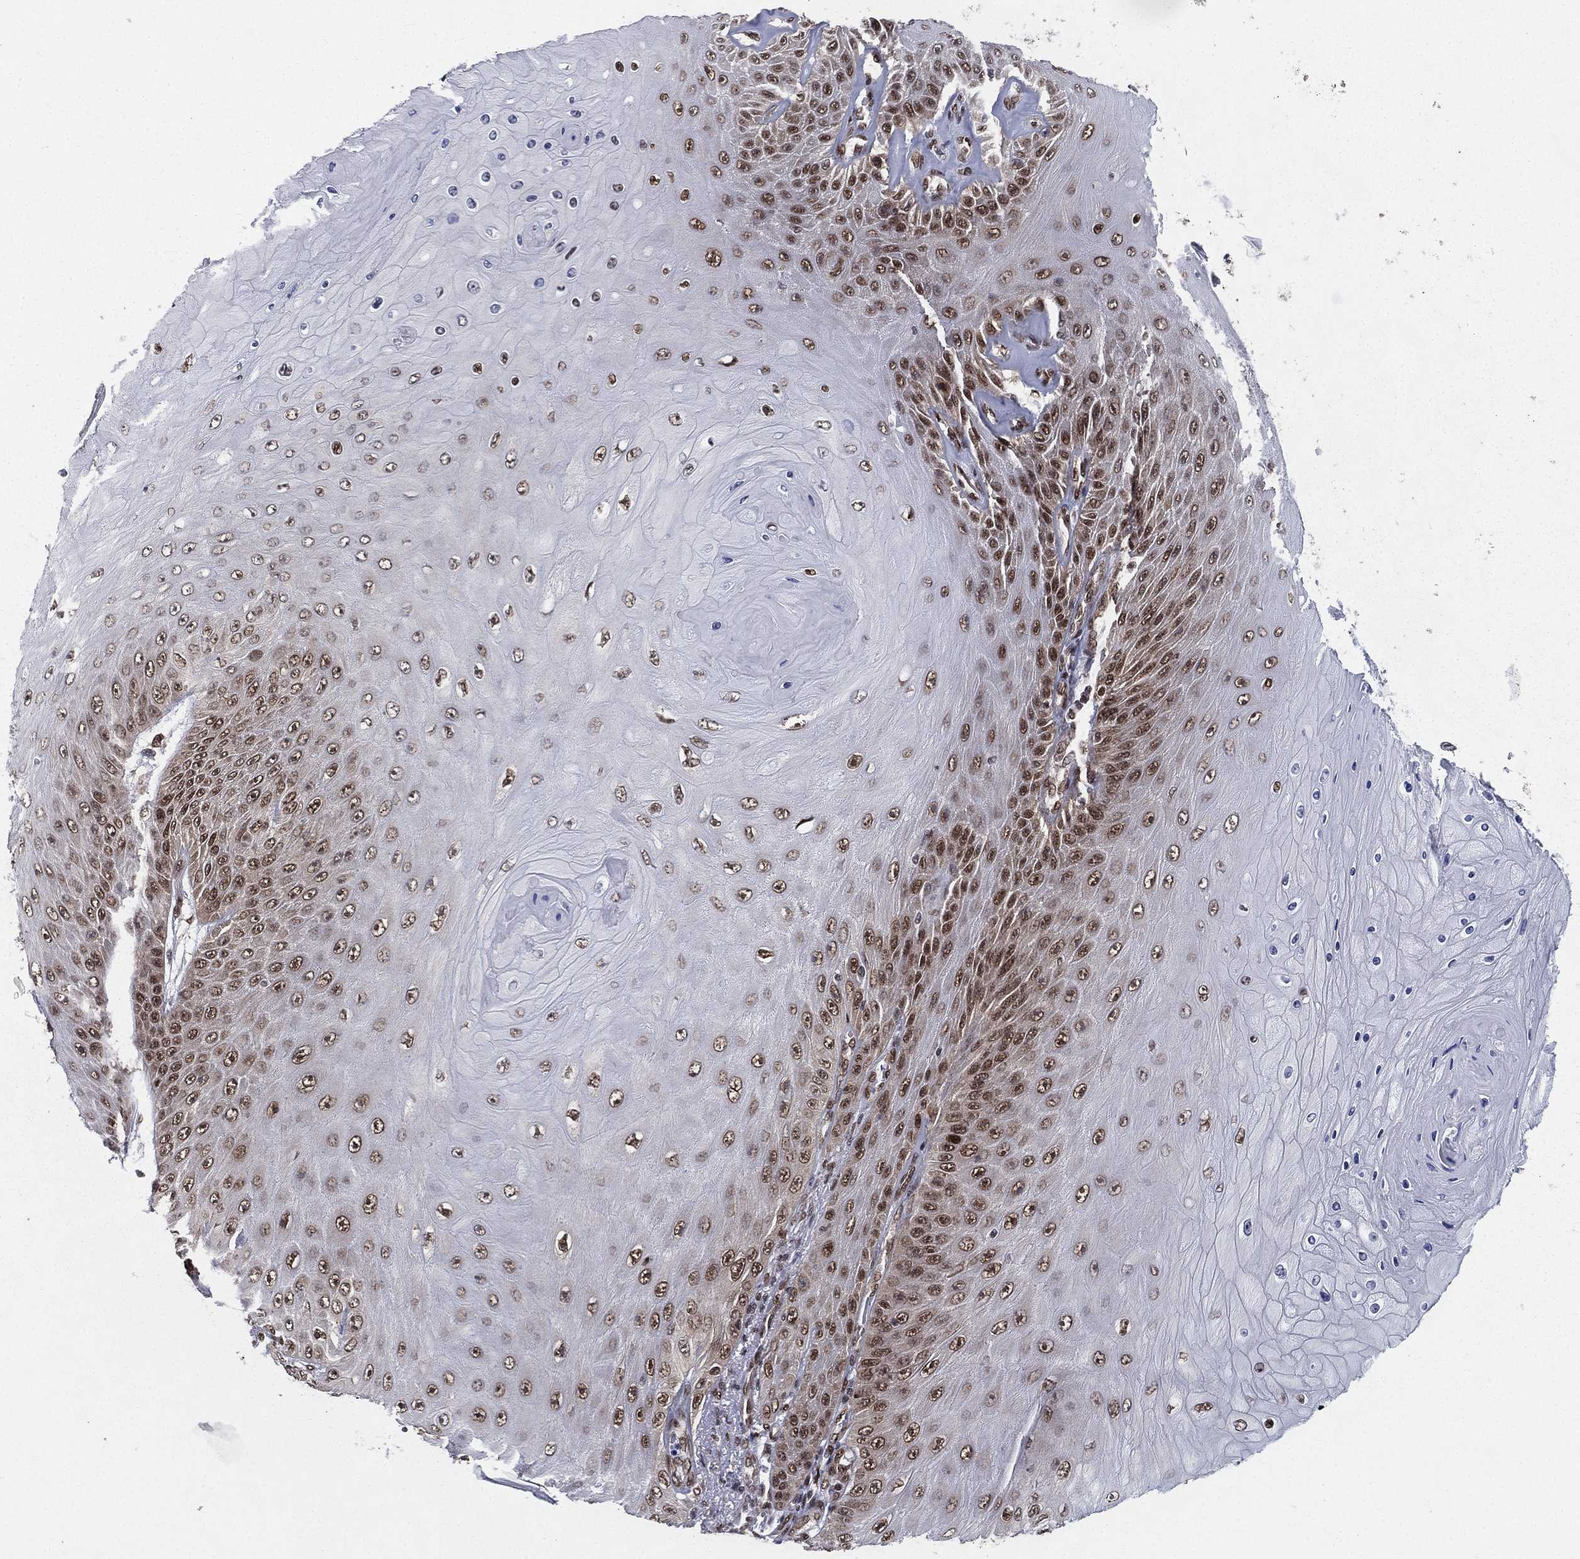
{"staining": {"intensity": "strong", "quantity": "<25%", "location": "nuclear"}, "tissue": "skin cancer", "cell_type": "Tumor cells", "image_type": "cancer", "snomed": [{"axis": "morphology", "description": "Squamous cell carcinoma, NOS"}, {"axis": "topography", "description": "Skin"}], "caption": "Protein staining by immunohistochemistry exhibits strong nuclear positivity in approximately <25% of tumor cells in squamous cell carcinoma (skin). (DAB (3,3'-diaminobenzidine) IHC with brightfield microscopy, high magnification).", "gene": "FUBP3", "patient": {"sex": "male", "age": 62}}